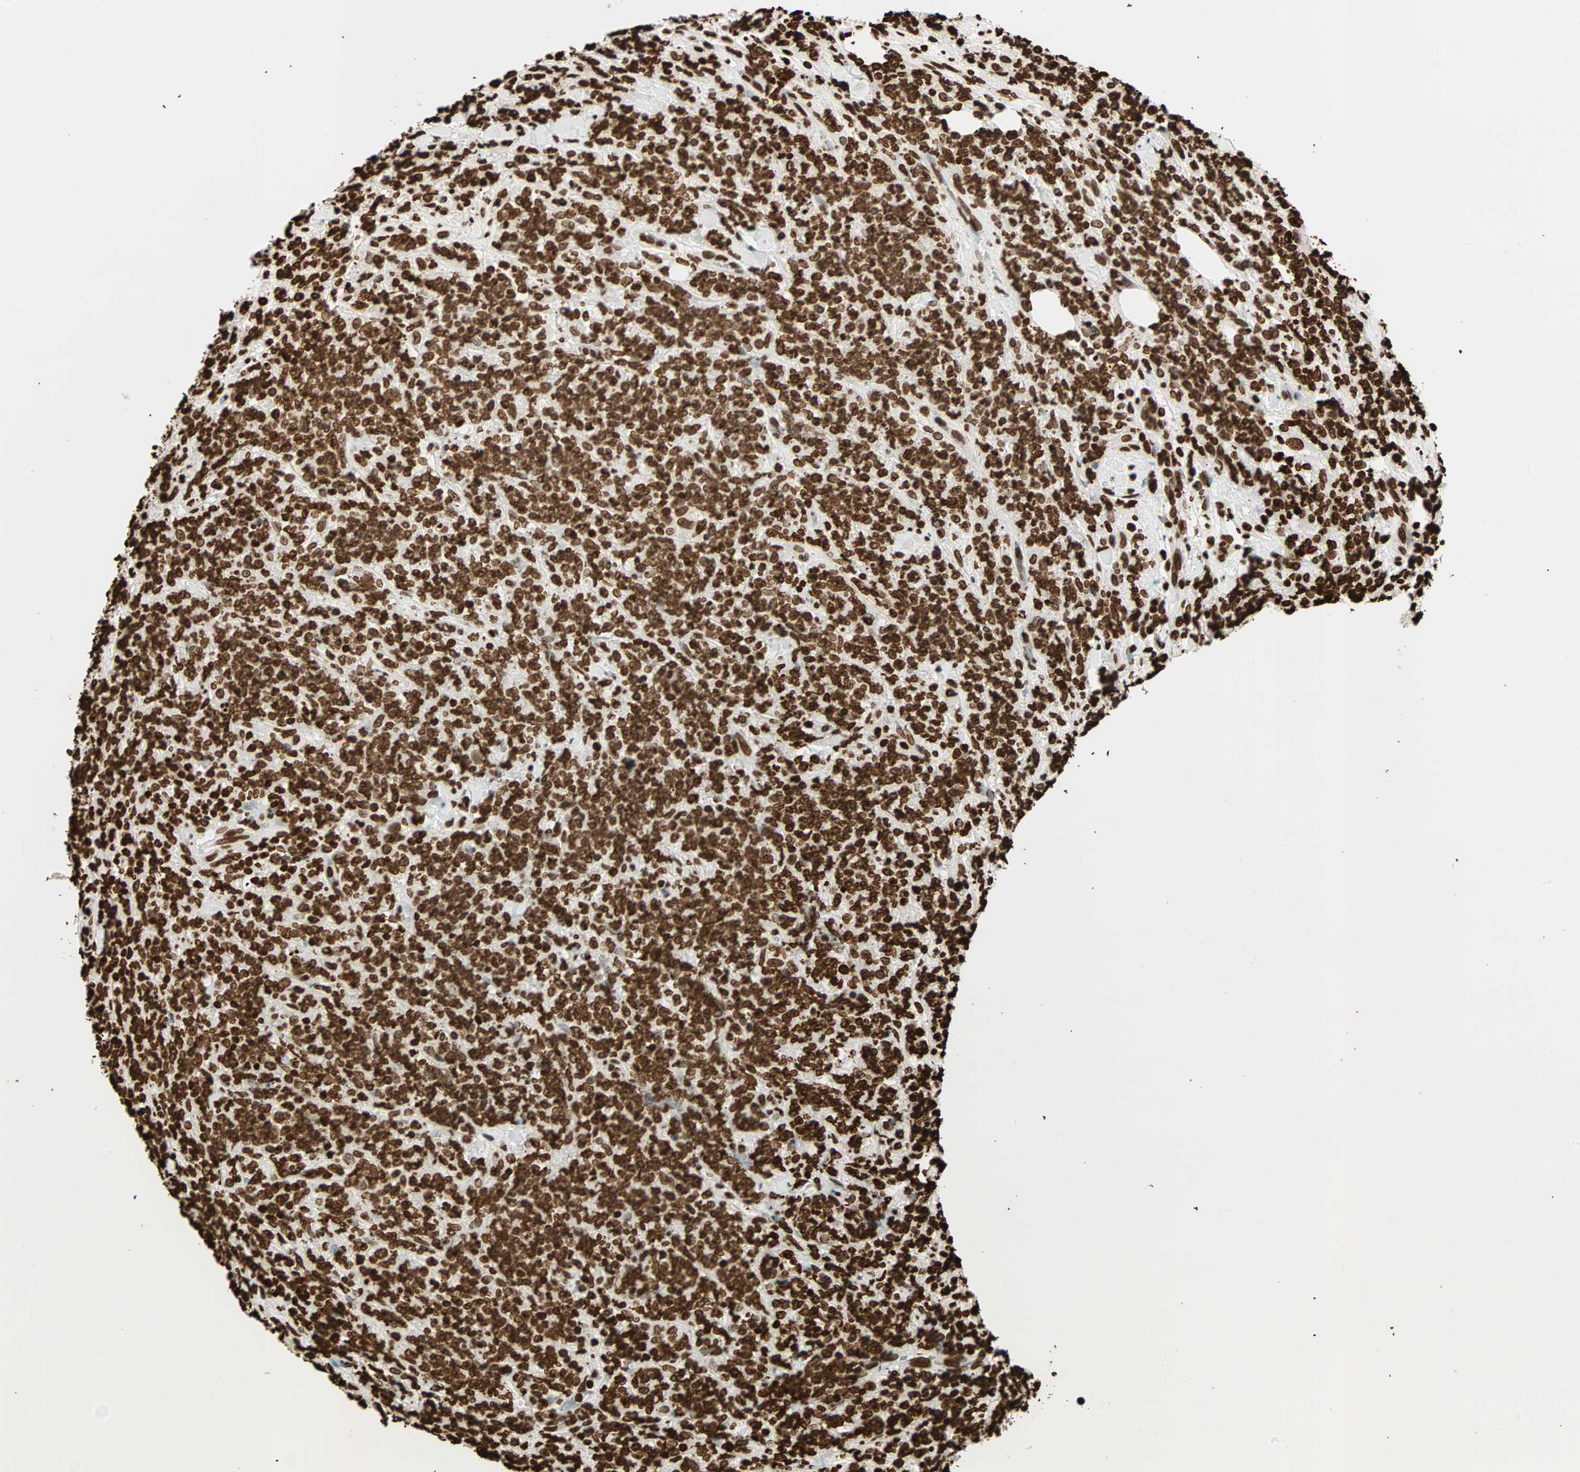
{"staining": {"intensity": "strong", "quantity": ">75%", "location": "nuclear"}, "tissue": "lymphoma", "cell_type": "Tumor cells", "image_type": "cancer", "snomed": [{"axis": "morphology", "description": "Malignant lymphoma, non-Hodgkin's type, High grade"}, {"axis": "topography", "description": "Soft tissue"}], "caption": "About >75% of tumor cells in high-grade malignant lymphoma, non-Hodgkin's type display strong nuclear protein staining as visualized by brown immunohistochemical staining.", "gene": "GLI2", "patient": {"sex": "male", "age": 18}}